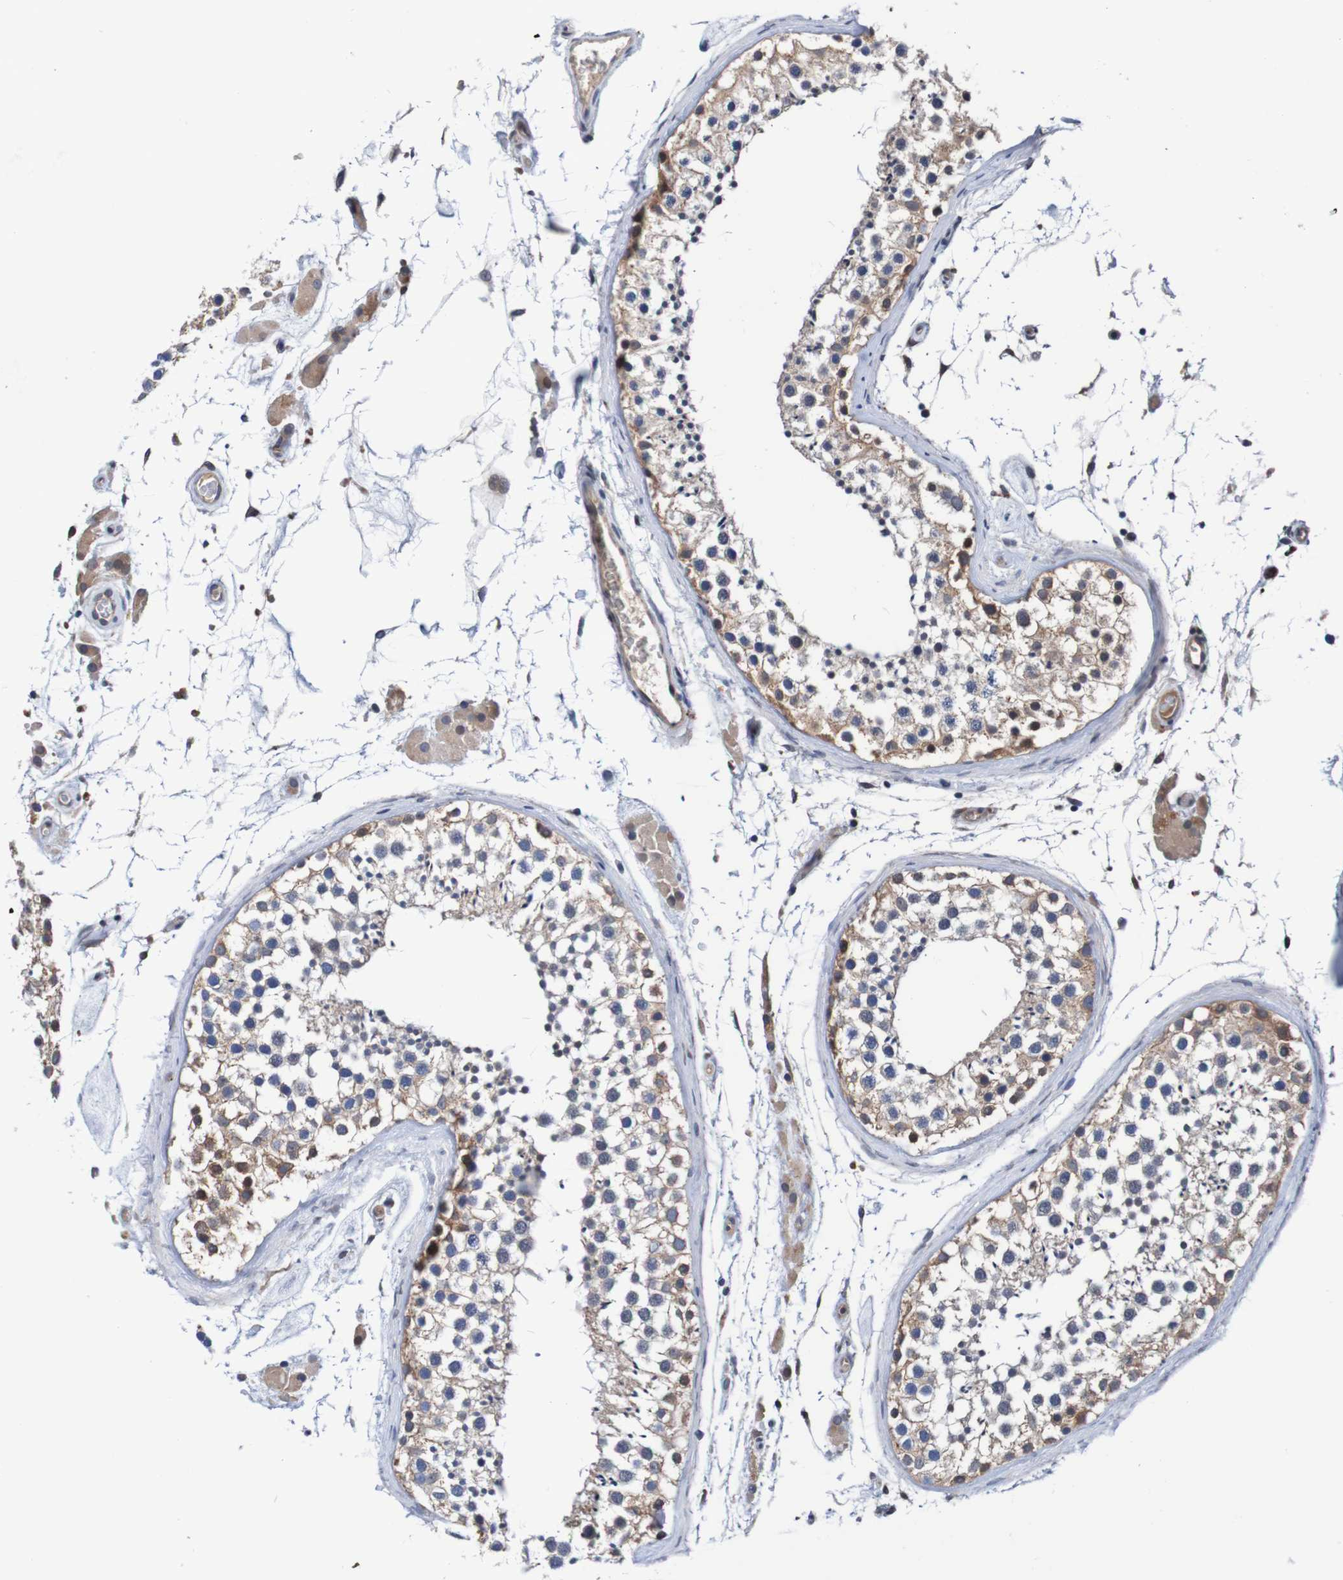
{"staining": {"intensity": "weak", "quantity": ">75%", "location": "cytoplasmic/membranous"}, "tissue": "testis", "cell_type": "Cells in seminiferous ducts", "image_type": "normal", "snomed": [{"axis": "morphology", "description": "Normal tissue, NOS"}, {"axis": "topography", "description": "Testis"}], "caption": "Immunohistochemical staining of unremarkable human testis shows >75% levels of weak cytoplasmic/membranous protein staining in approximately >75% of cells in seminiferous ducts.", "gene": "CPED1", "patient": {"sex": "male", "age": 46}}